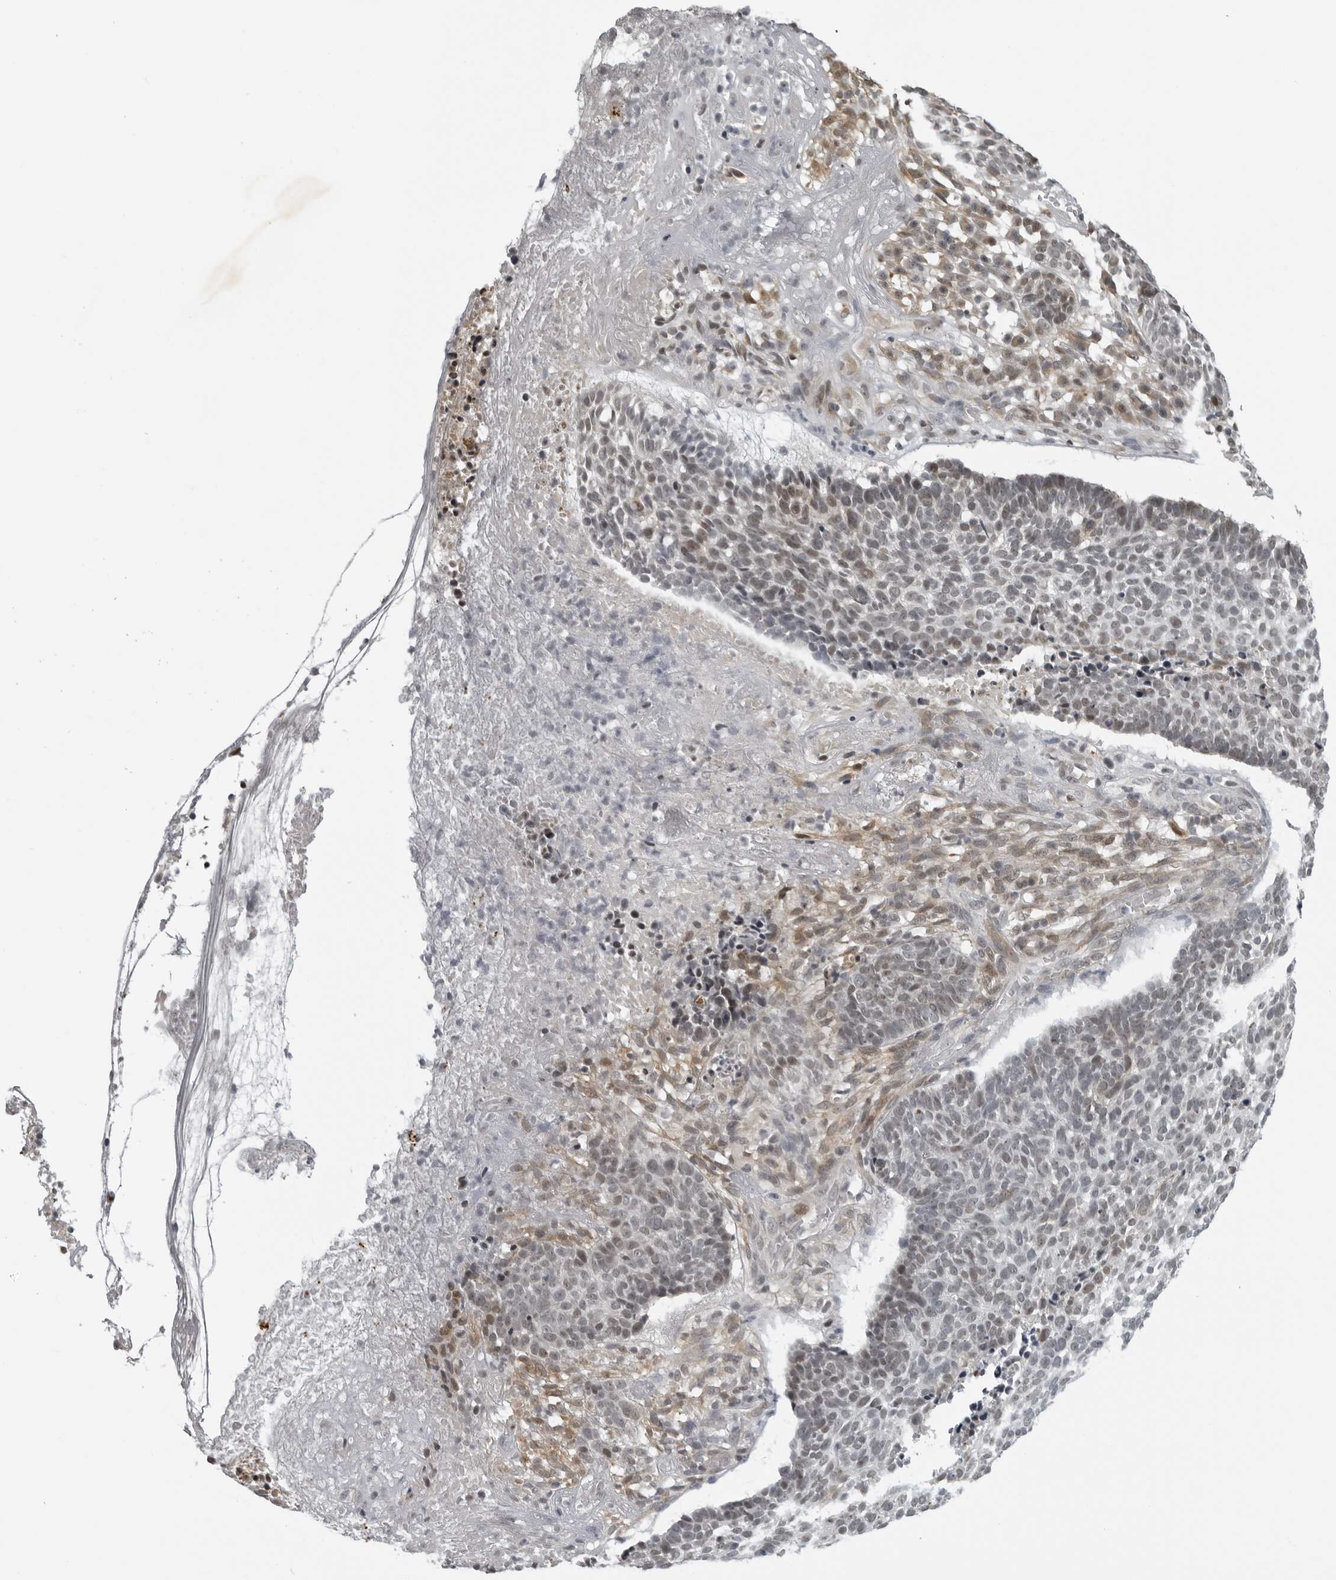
{"staining": {"intensity": "weak", "quantity": "<25%", "location": "nuclear"}, "tissue": "skin cancer", "cell_type": "Tumor cells", "image_type": "cancer", "snomed": [{"axis": "morphology", "description": "Basal cell carcinoma"}, {"axis": "topography", "description": "Skin"}], "caption": "An immunohistochemistry histopathology image of skin cancer is shown. There is no staining in tumor cells of skin cancer.", "gene": "MAF", "patient": {"sex": "male", "age": 85}}